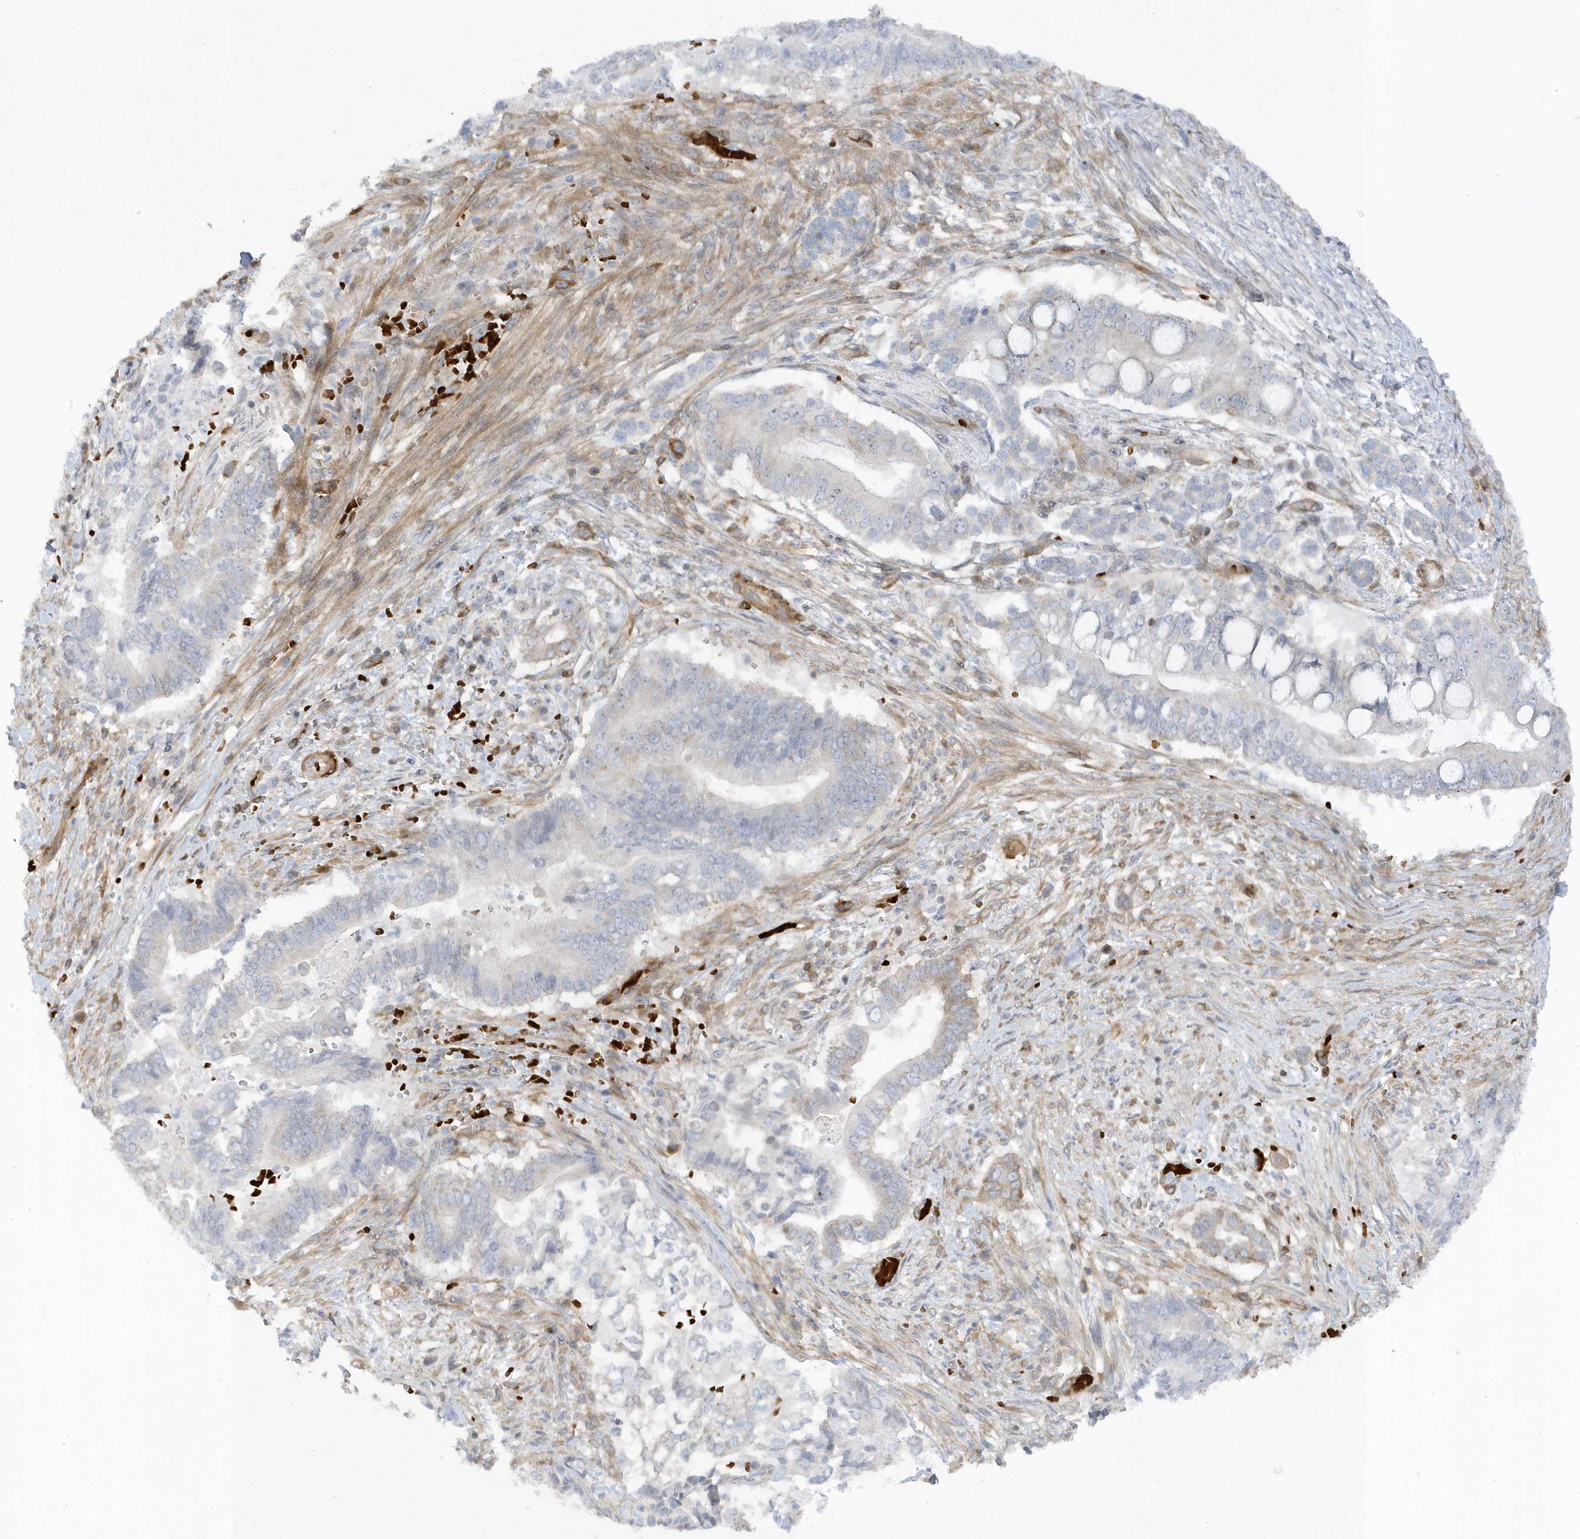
{"staining": {"intensity": "weak", "quantity": "<25%", "location": "cytoplasmic/membranous"}, "tissue": "pancreatic cancer", "cell_type": "Tumor cells", "image_type": "cancer", "snomed": [{"axis": "morphology", "description": "Adenocarcinoma, NOS"}, {"axis": "topography", "description": "Pancreas"}], "caption": "DAB (3,3'-diaminobenzidine) immunohistochemical staining of human pancreatic adenocarcinoma reveals no significant positivity in tumor cells.", "gene": "MAP7D3", "patient": {"sex": "male", "age": 68}}